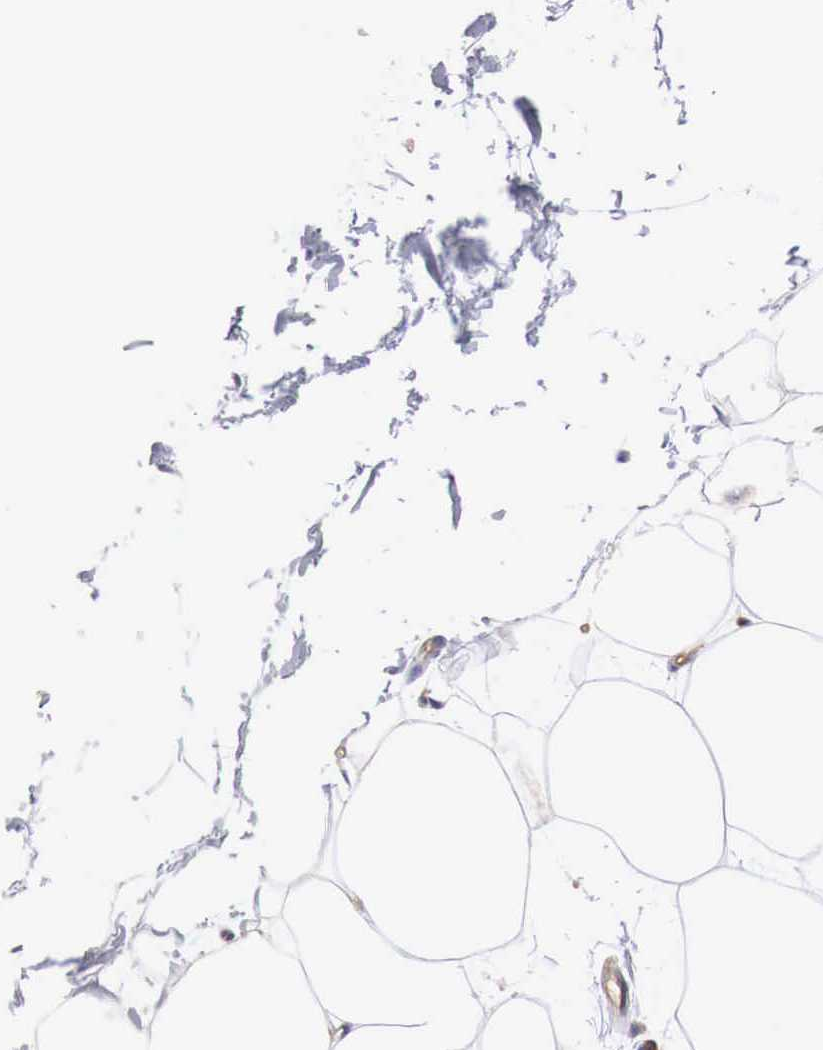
{"staining": {"intensity": "negative", "quantity": "none", "location": "none"}, "tissue": "adipose tissue", "cell_type": "Adipocytes", "image_type": "normal", "snomed": [{"axis": "morphology", "description": "Normal tissue, NOS"}, {"axis": "topography", "description": "Breast"}], "caption": "Immunohistochemistry micrograph of normal adipose tissue stained for a protein (brown), which exhibits no expression in adipocytes. Nuclei are stained in blue.", "gene": "MSN", "patient": {"sex": "female", "age": 45}}